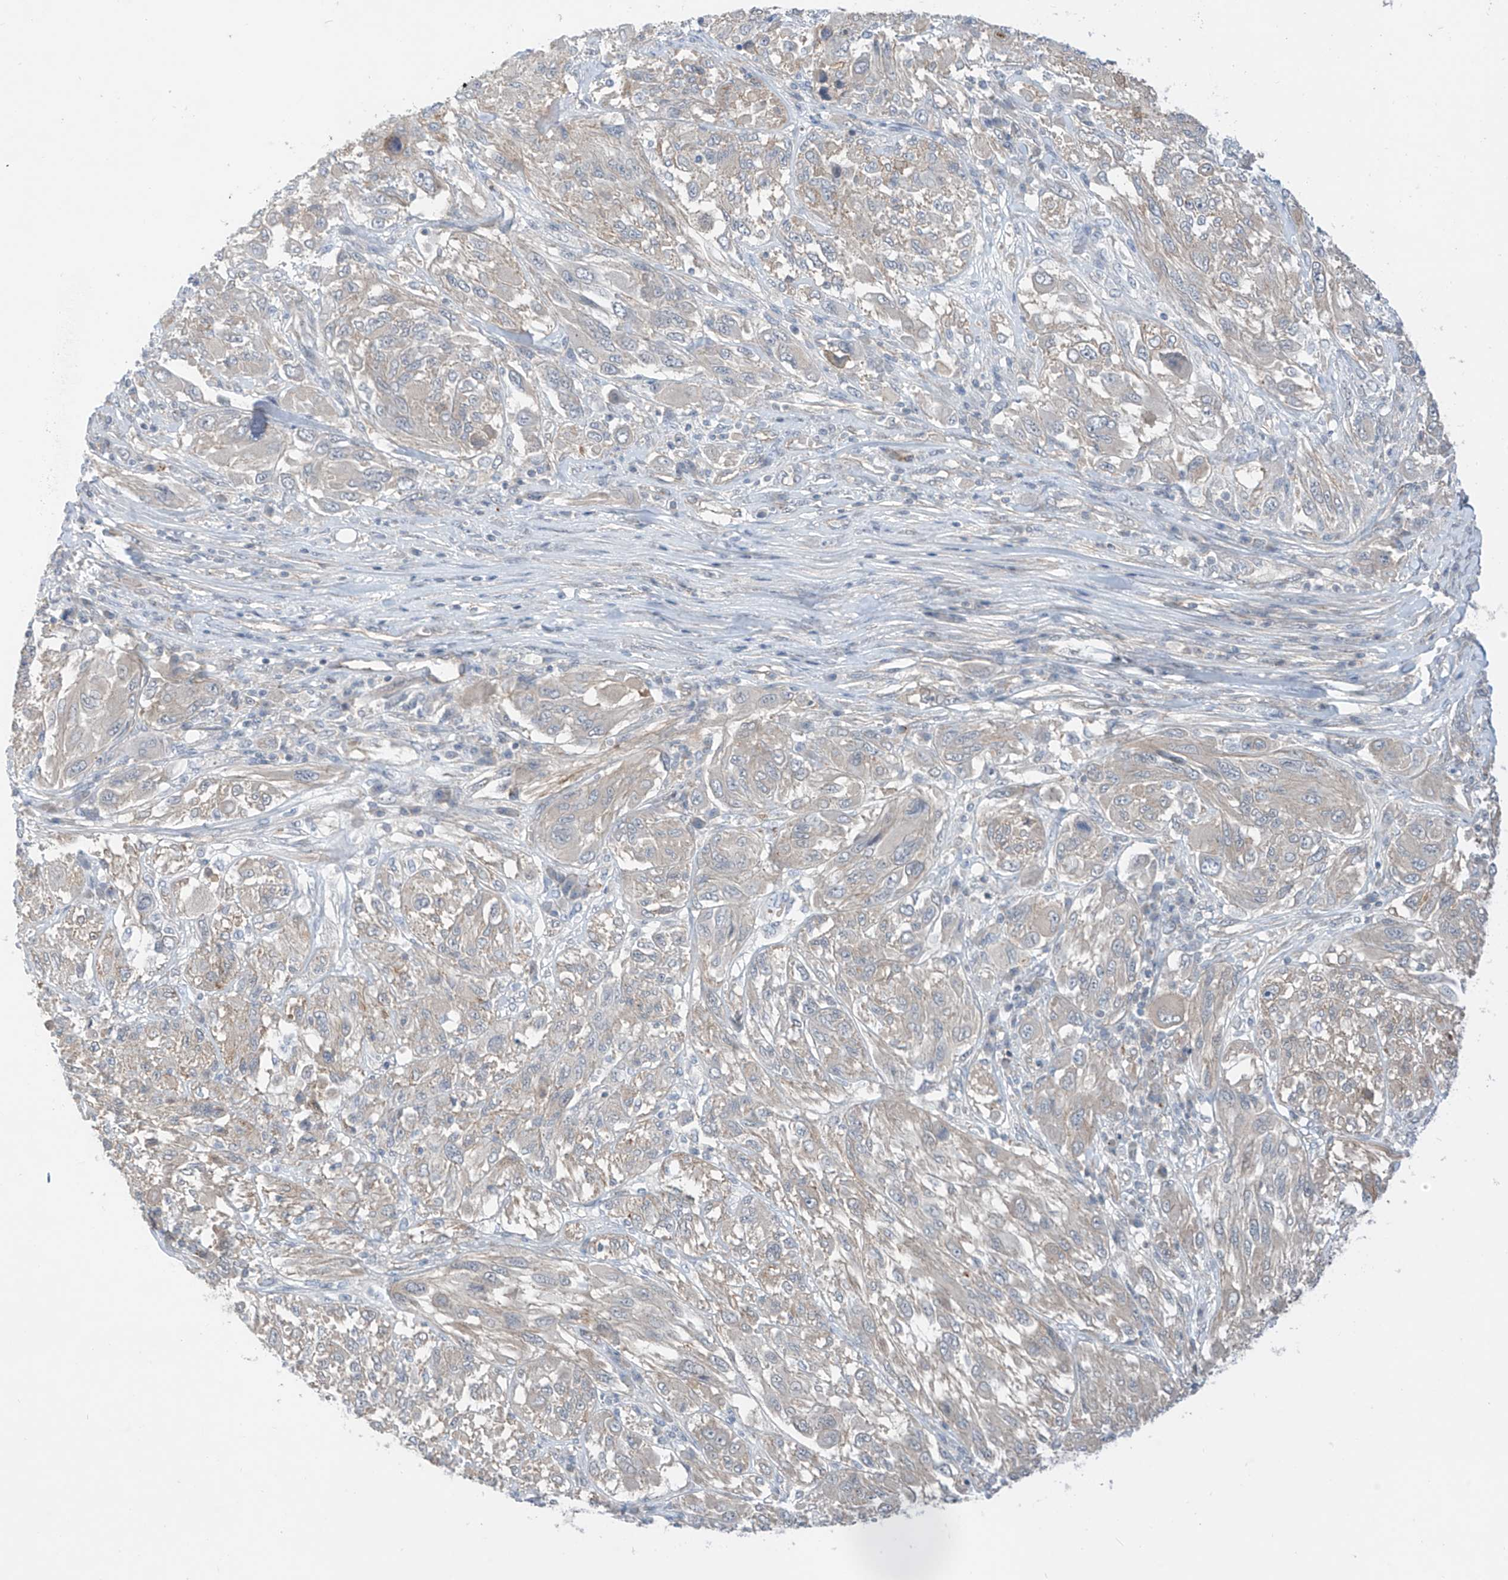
{"staining": {"intensity": "negative", "quantity": "none", "location": "none"}, "tissue": "melanoma", "cell_type": "Tumor cells", "image_type": "cancer", "snomed": [{"axis": "morphology", "description": "Malignant melanoma, NOS"}, {"axis": "topography", "description": "Skin"}], "caption": "Immunohistochemical staining of malignant melanoma displays no significant staining in tumor cells.", "gene": "ABLIM2", "patient": {"sex": "female", "age": 91}}